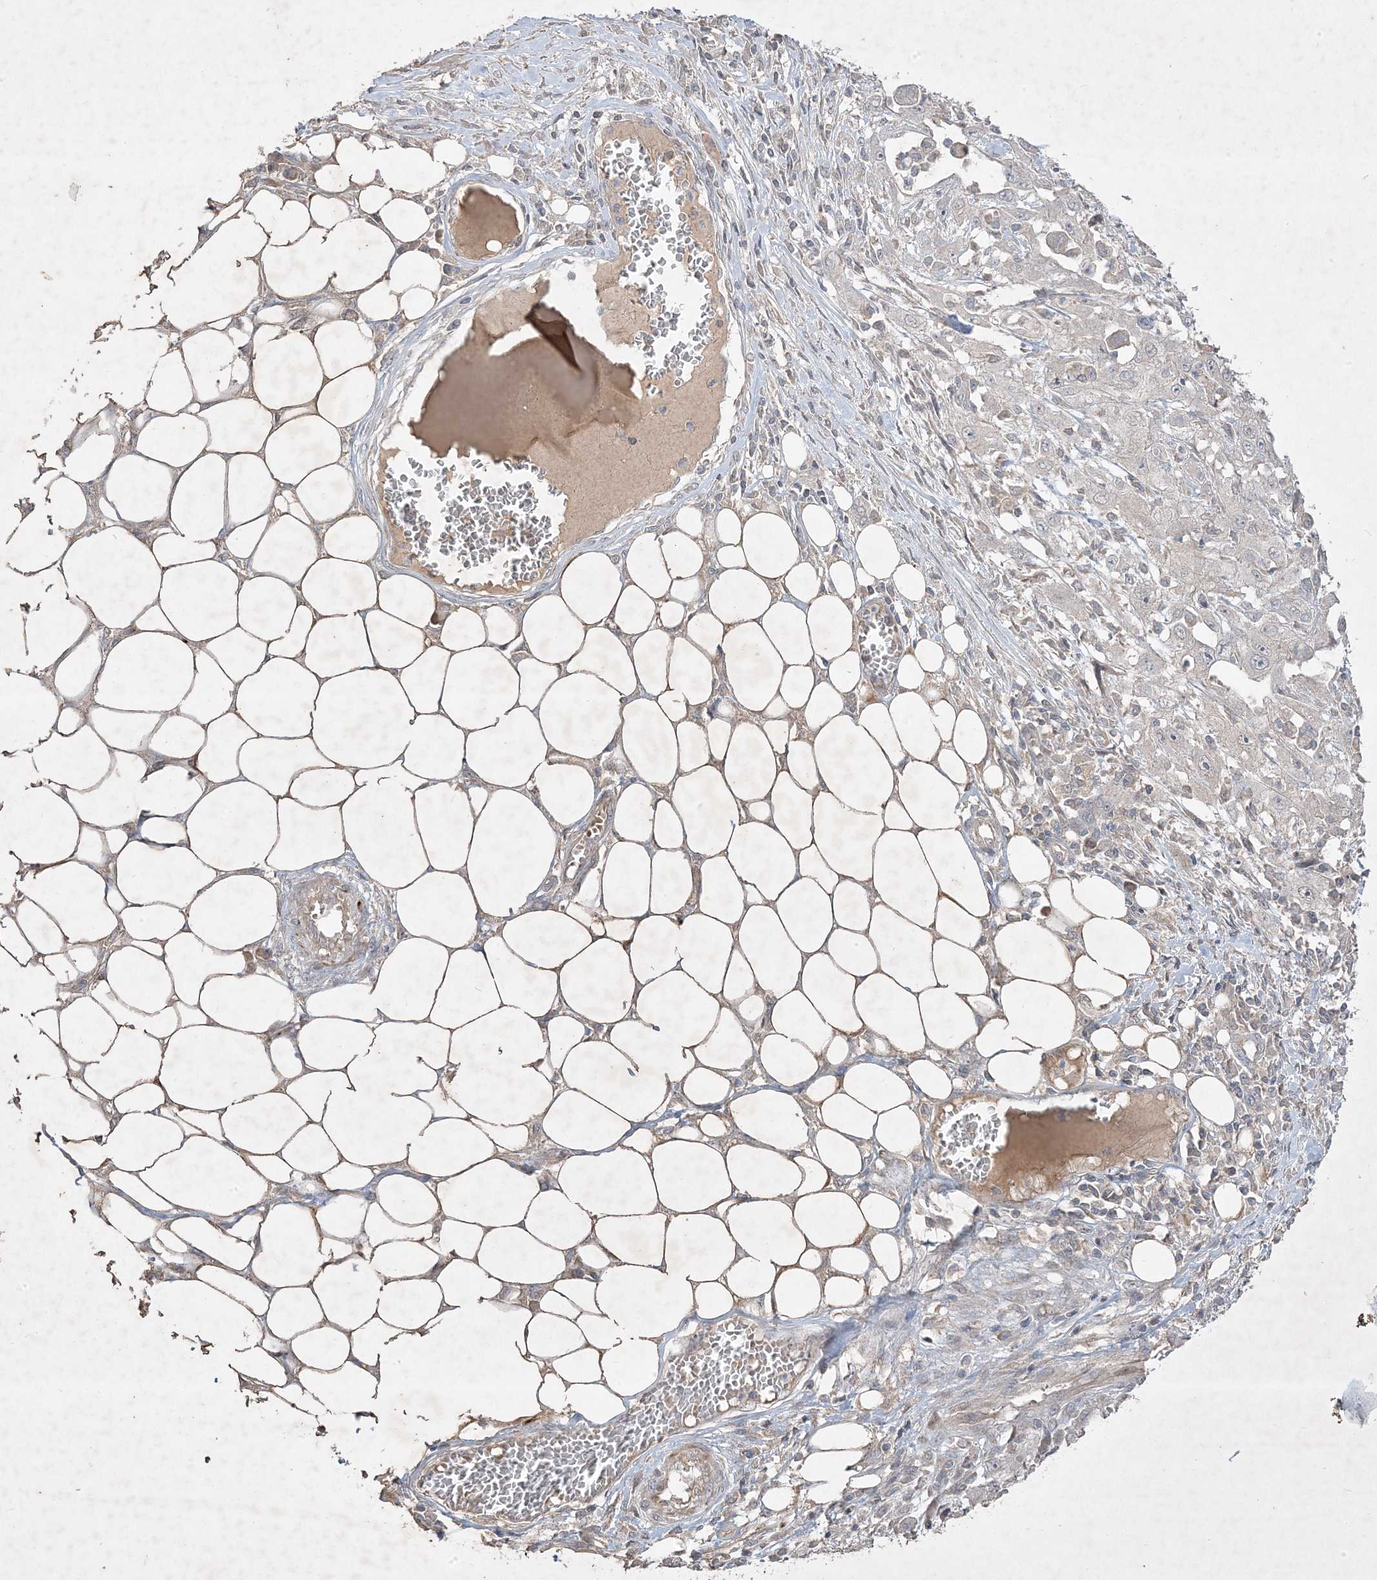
{"staining": {"intensity": "negative", "quantity": "none", "location": "none"}, "tissue": "skin cancer", "cell_type": "Tumor cells", "image_type": "cancer", "snomed": [{"axis": "morphology", "description": "Squamous cell carcinoma, NOS"}, {"axis": "morphology", "description": "Squamous cell carcinoma, metastatic, NOS"}, {"axis": "topography", "description": "Skin"}, {"axis": "topography", "description": "Lymph node"}], "caption": "Human metastatic squamous cell carcinoma (skin) stained for a protein using immunohistochemistry (IHC) reveals no staining in tumor cells.", "gene": "RGL4", "patient": {"sex": "male", "age": 75}}